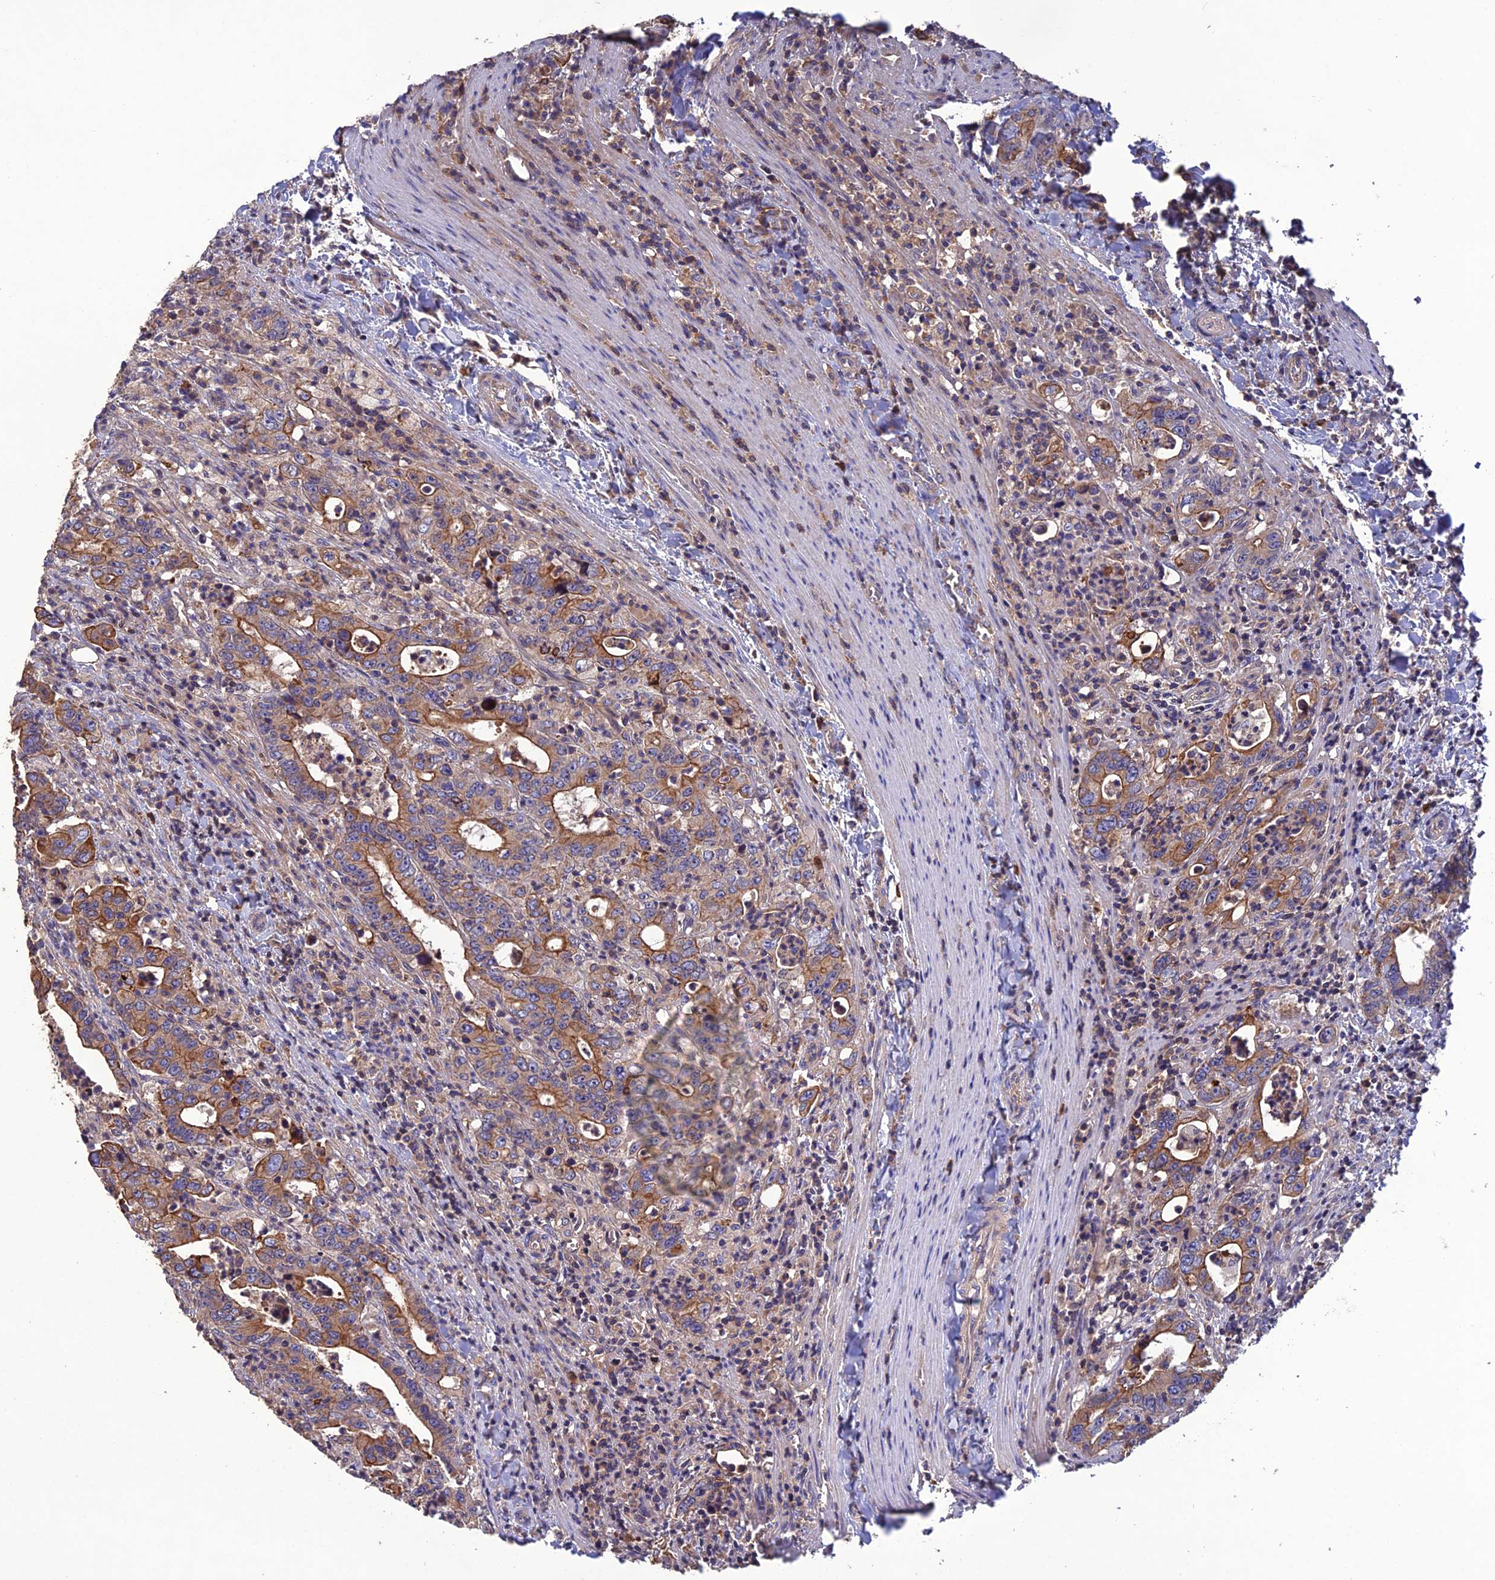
{"staining": {"intensity": "moderate", "quantity": ">75%", "location": "cytoplasmic/membranous"}, "tissue": "colorectal cancer", "cell_type": "Tumor cells", "image_type": "cancer", "snomed": [{"axis": "morphology", "description": "Adenocarcinoma, NOS"}, {"axis": "topography", "description": "Colon"}], "caption": "Brown immunohistochemical staining in human colorectal cancer (adenocarcinoma) demonstrates moderate cytoplasmic/membranous staining in about >75% of tumor cells. (IHC, brightfield microscopy, high magnification).", "gene": "GALR2", "patient": {"sex": "female", "age": 75}}